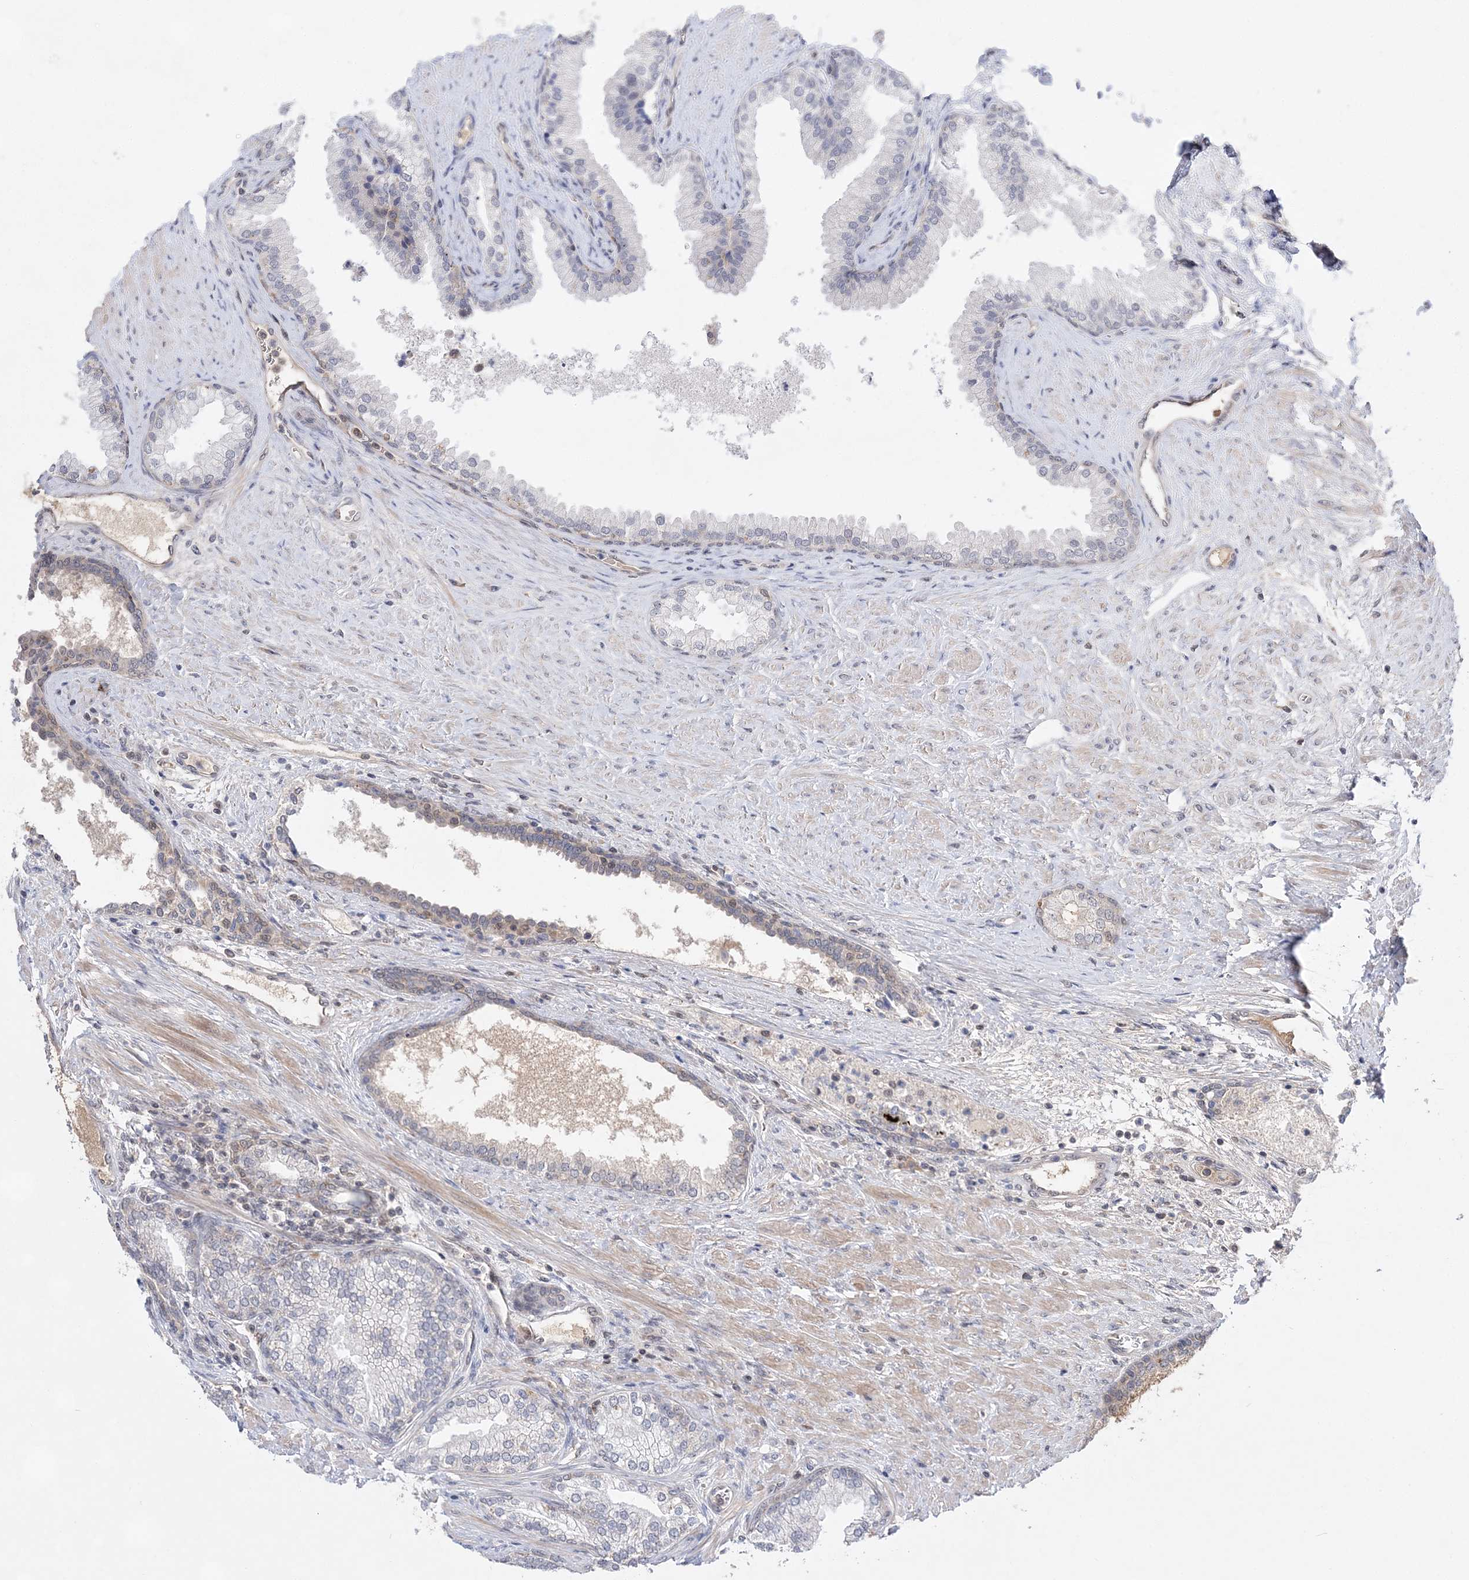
{"staining": {"intensity": "negative", "quantity": "none", "location": "none"}, "tissue": "prostate", "cell_type": "Glandular cells", "image_type": "normal", "snomed": [{"axis": "morphology", "description": "Normal tissue, NOS"}, {"axis": "topography", "description": "Prostate"}], "caption": "Glandular cells show no significant protein staining in unremarkable prostate. (DAB (3,3'-diaminobenzidine) immunohistochemistry (IHC), high magnification).", "gene": "TMEM132B", "patient": {"sex": "male", "age": 76}}